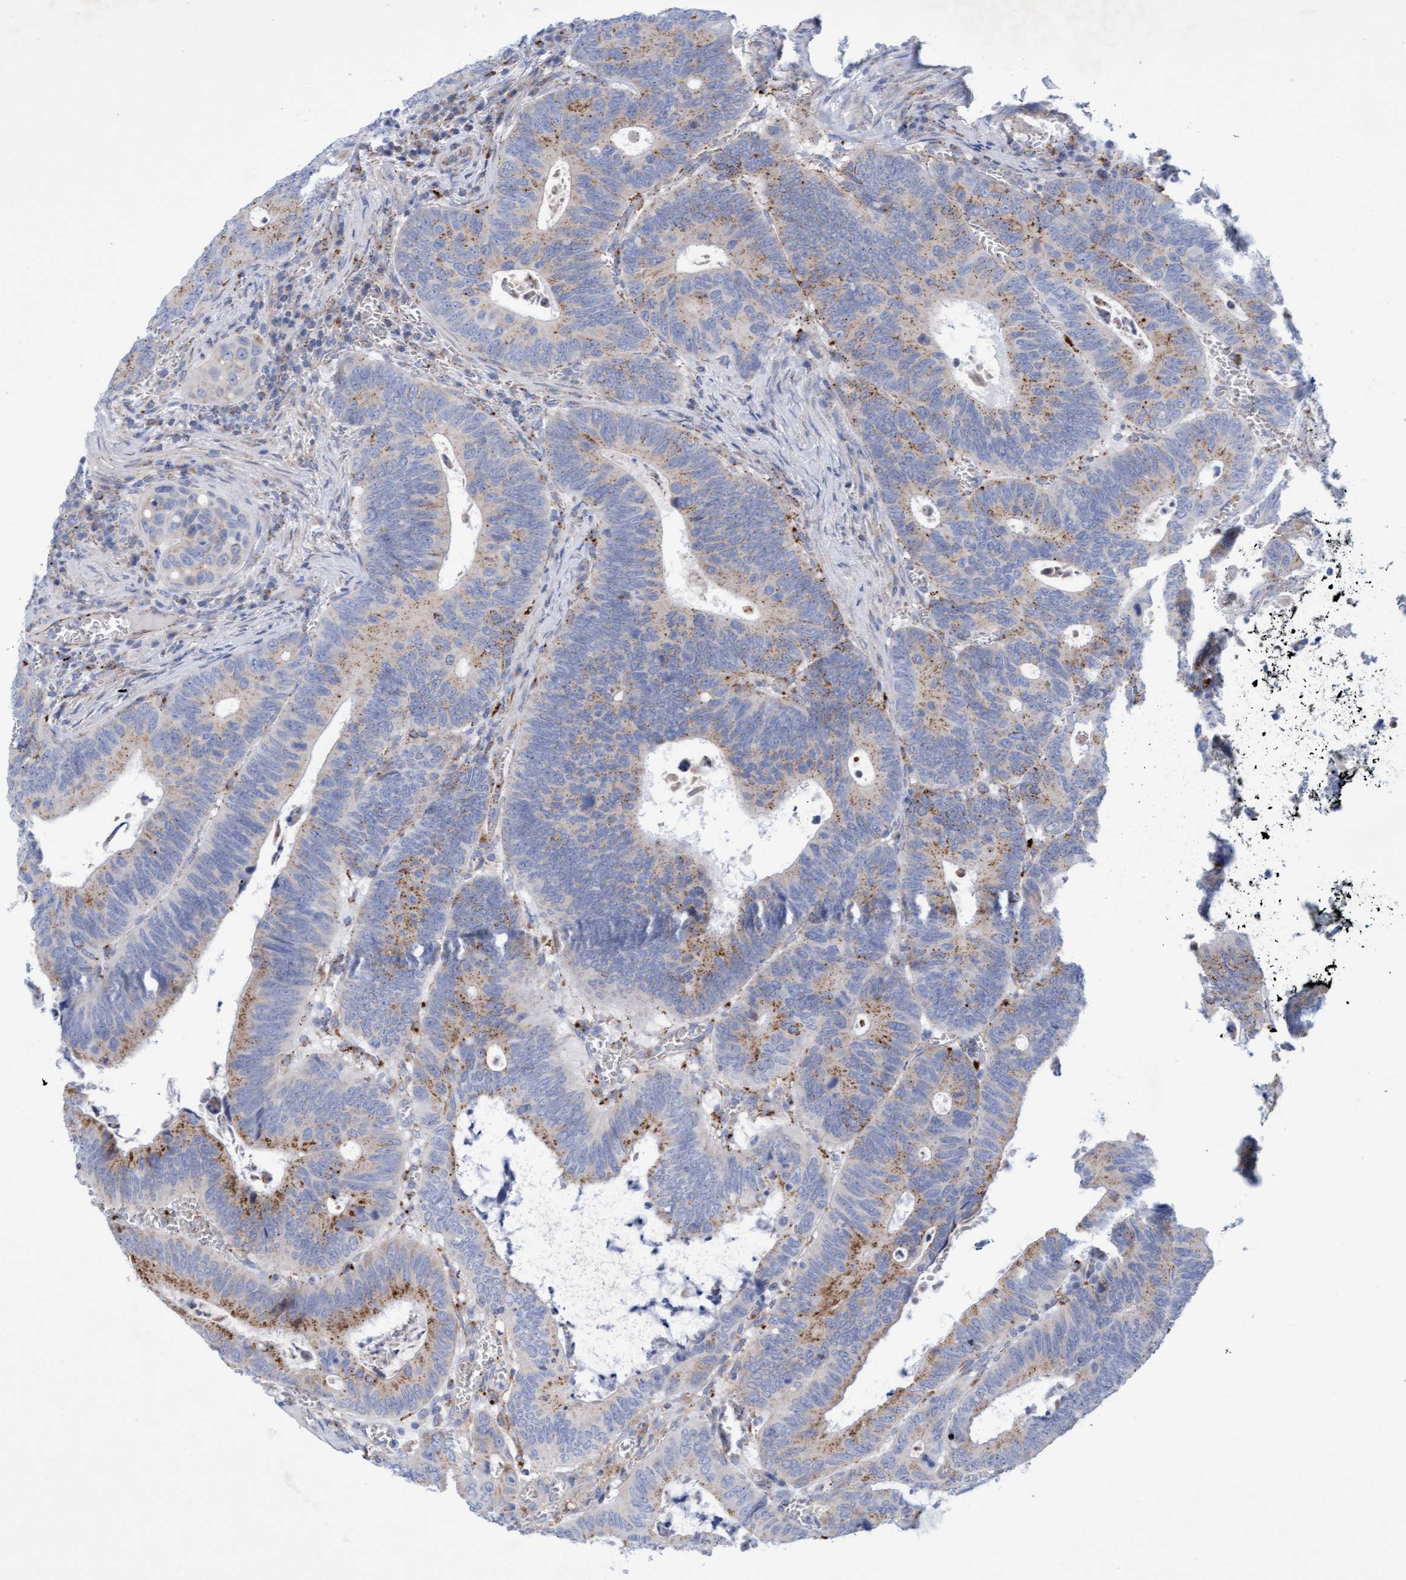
{"staining": {"intensity": "moderate", "quantity": "25%-75%", "location": "cytoplasmic/membranous"}, "tissue": "colorectal cancer", "cell_type": "Tumor cells", "image_type": "cancer", "snomed": [{"axis": "morphology", "description": "Inflammation, NOS"}, {"axis": "morphology", "description": "Adenocarcinoma, NOS"}, {"axis": "topography", "description": "Colon"}], "caption": "Brown immunohistochemical staining in colorectal cancer exhibits moderate cytoplasmic/membranous staining in approximately 25%-75% of tumor cells.", "gene": "SGSH", "patient": {"sex": "male", "age": 72}}